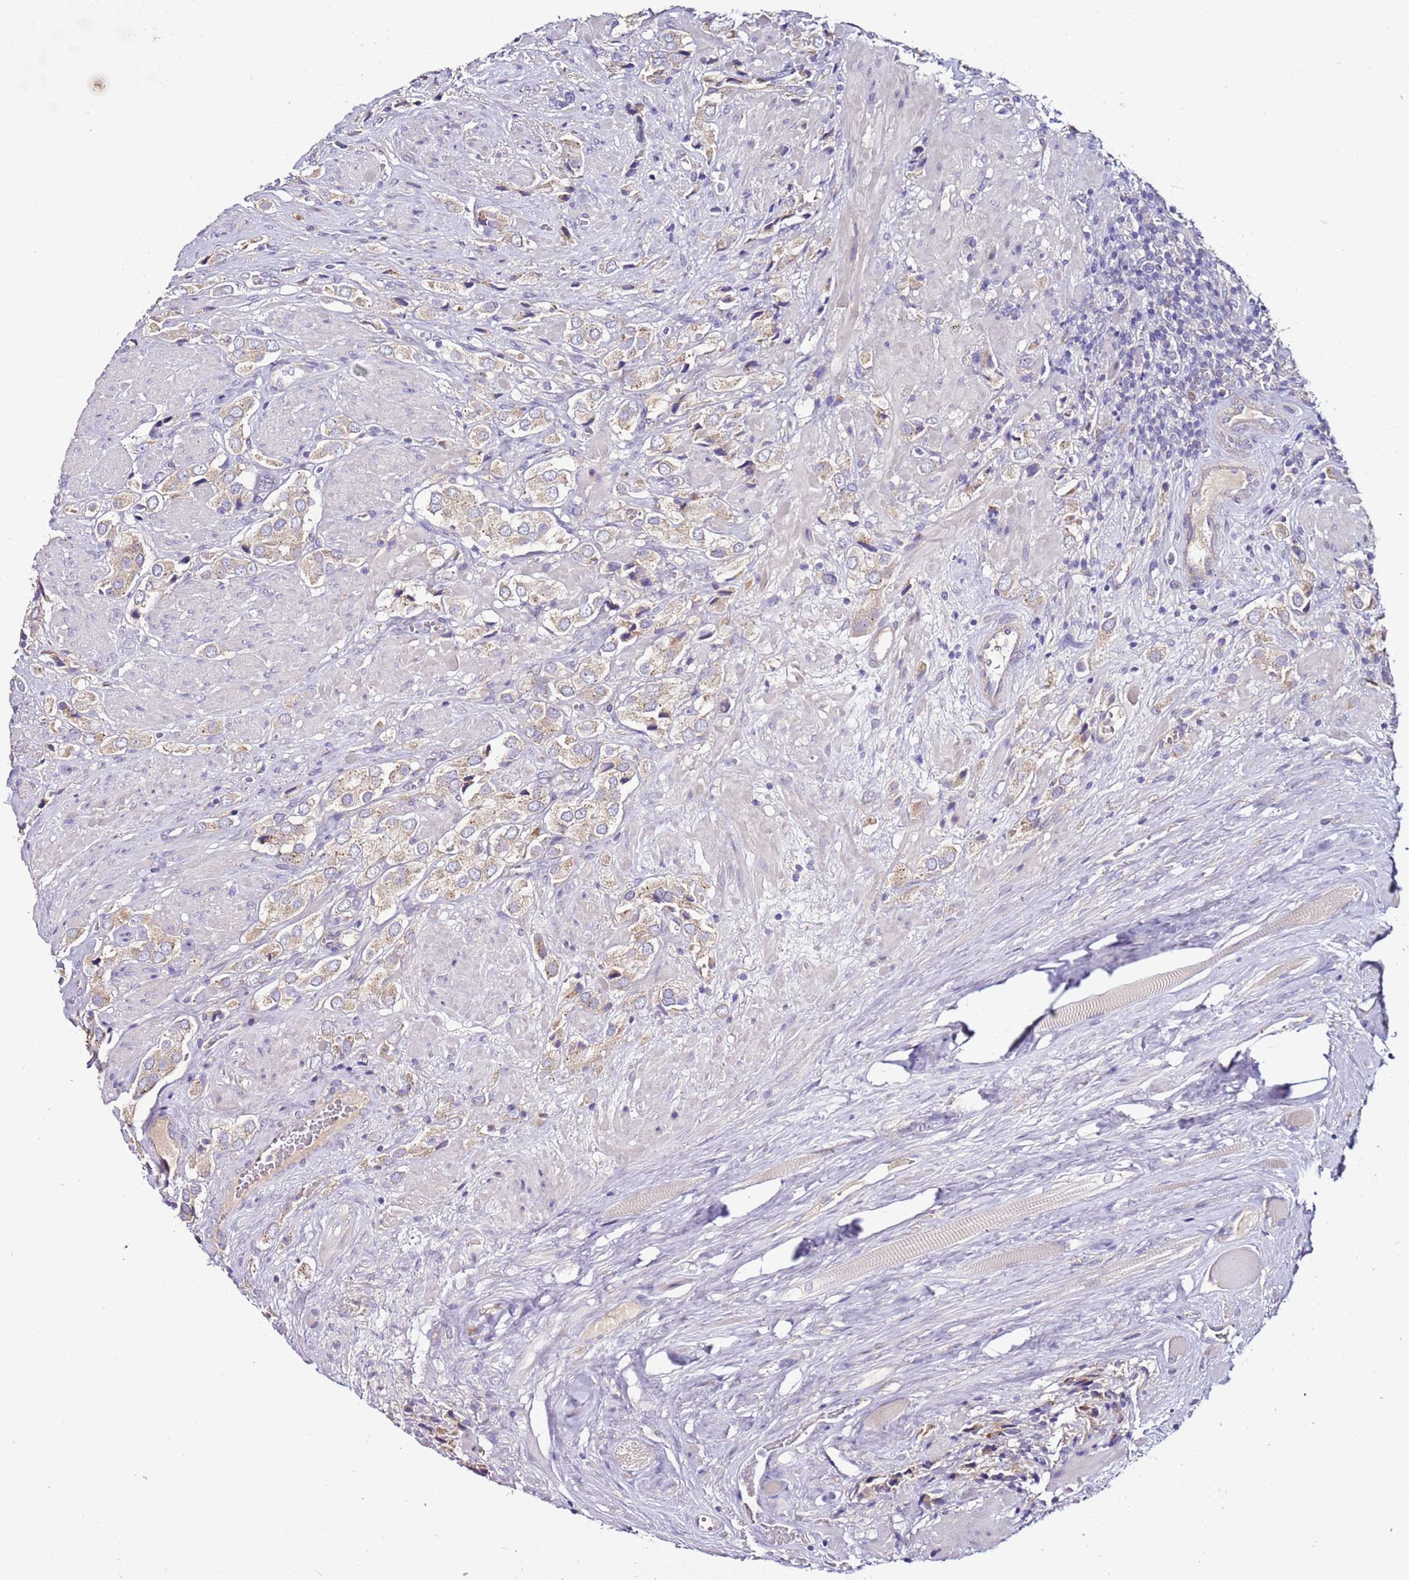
{"staining": {"intensity": "weak", "quantity": ">75%", "location": "cytoplasmic/membranous"}, "tissue": "prostate cancer", "cell_type": "Tumor cells", "image_type": "cancer", "snomed": [{"axis": "morphology", "description": "Adenocarcinoma, High grade"}, {"axis": "topography", "description": "Prostate and seminal vesicle, NOS"}], "caption": "Immunohistochemical staining of prostate cancer displays low levels of weak cytoplasmic/membranous positivity in approximately >75% of tumor cells. The protein is stained brown, and the nuclei are stained in blue (DAB (3,3'-diaminobenzidine) IHC with brightfield microscopy, high magnification).", "gene": "FAM20A", "patient": {"sex": "male", "age": 64}}